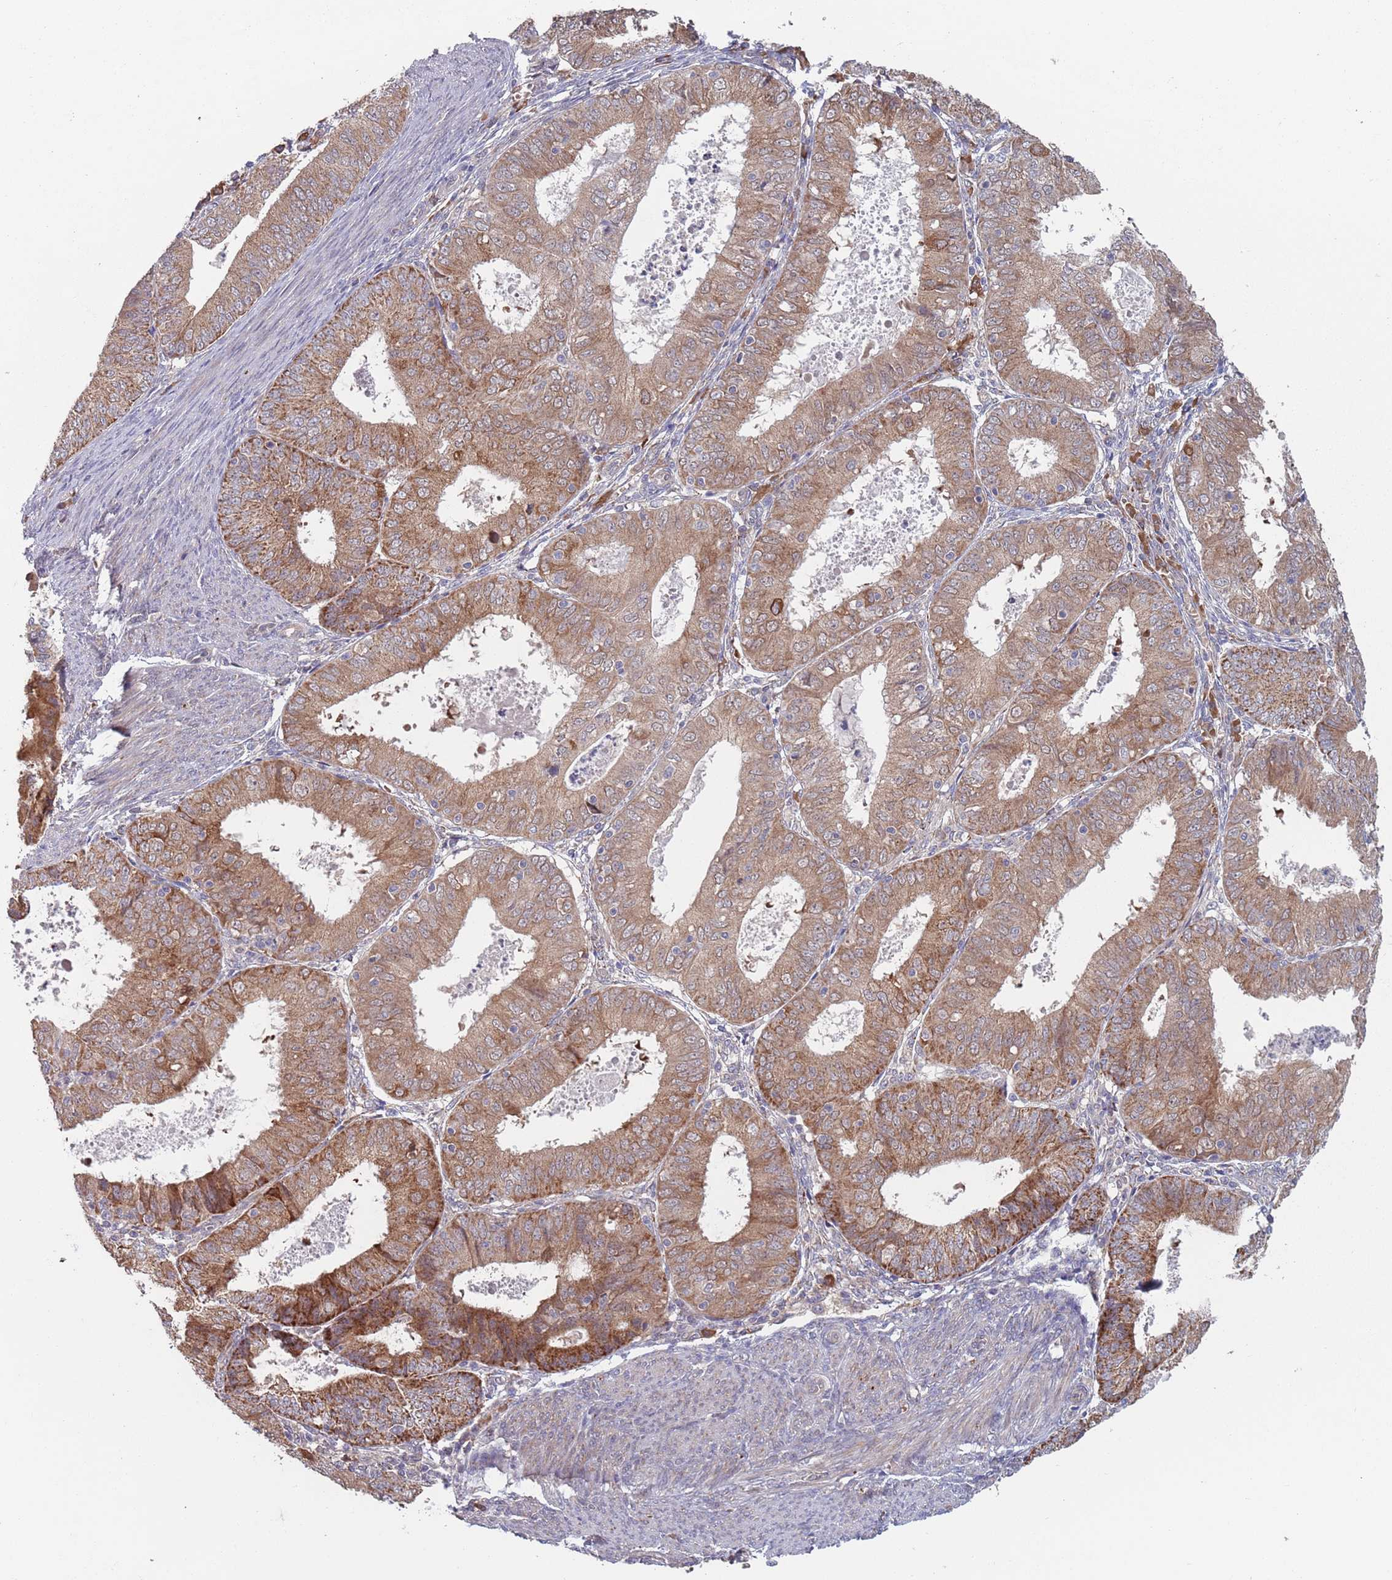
{"staining": {"intensity": "moderate", "quantity": ">75%", "location": "cytoplasmic/membranous"}, "tissue": "endometrial cancer", "cell_type": "Tumor cells", "image_type": "cancer", "snomed": [{"axis": "morphology", "description": "Adenocarcinoma, NOS"}, {"axis": "topography", "description": "Endometrium"}], "caption": "The micrograph displays immunohistochemical staining of endometrial cancer. There is moderate cytoplasmic/membranous staining is identified in about >75% of tumor cells.", "gene": "ZNF140", "patient": {"sex": "female", "age": 57}}